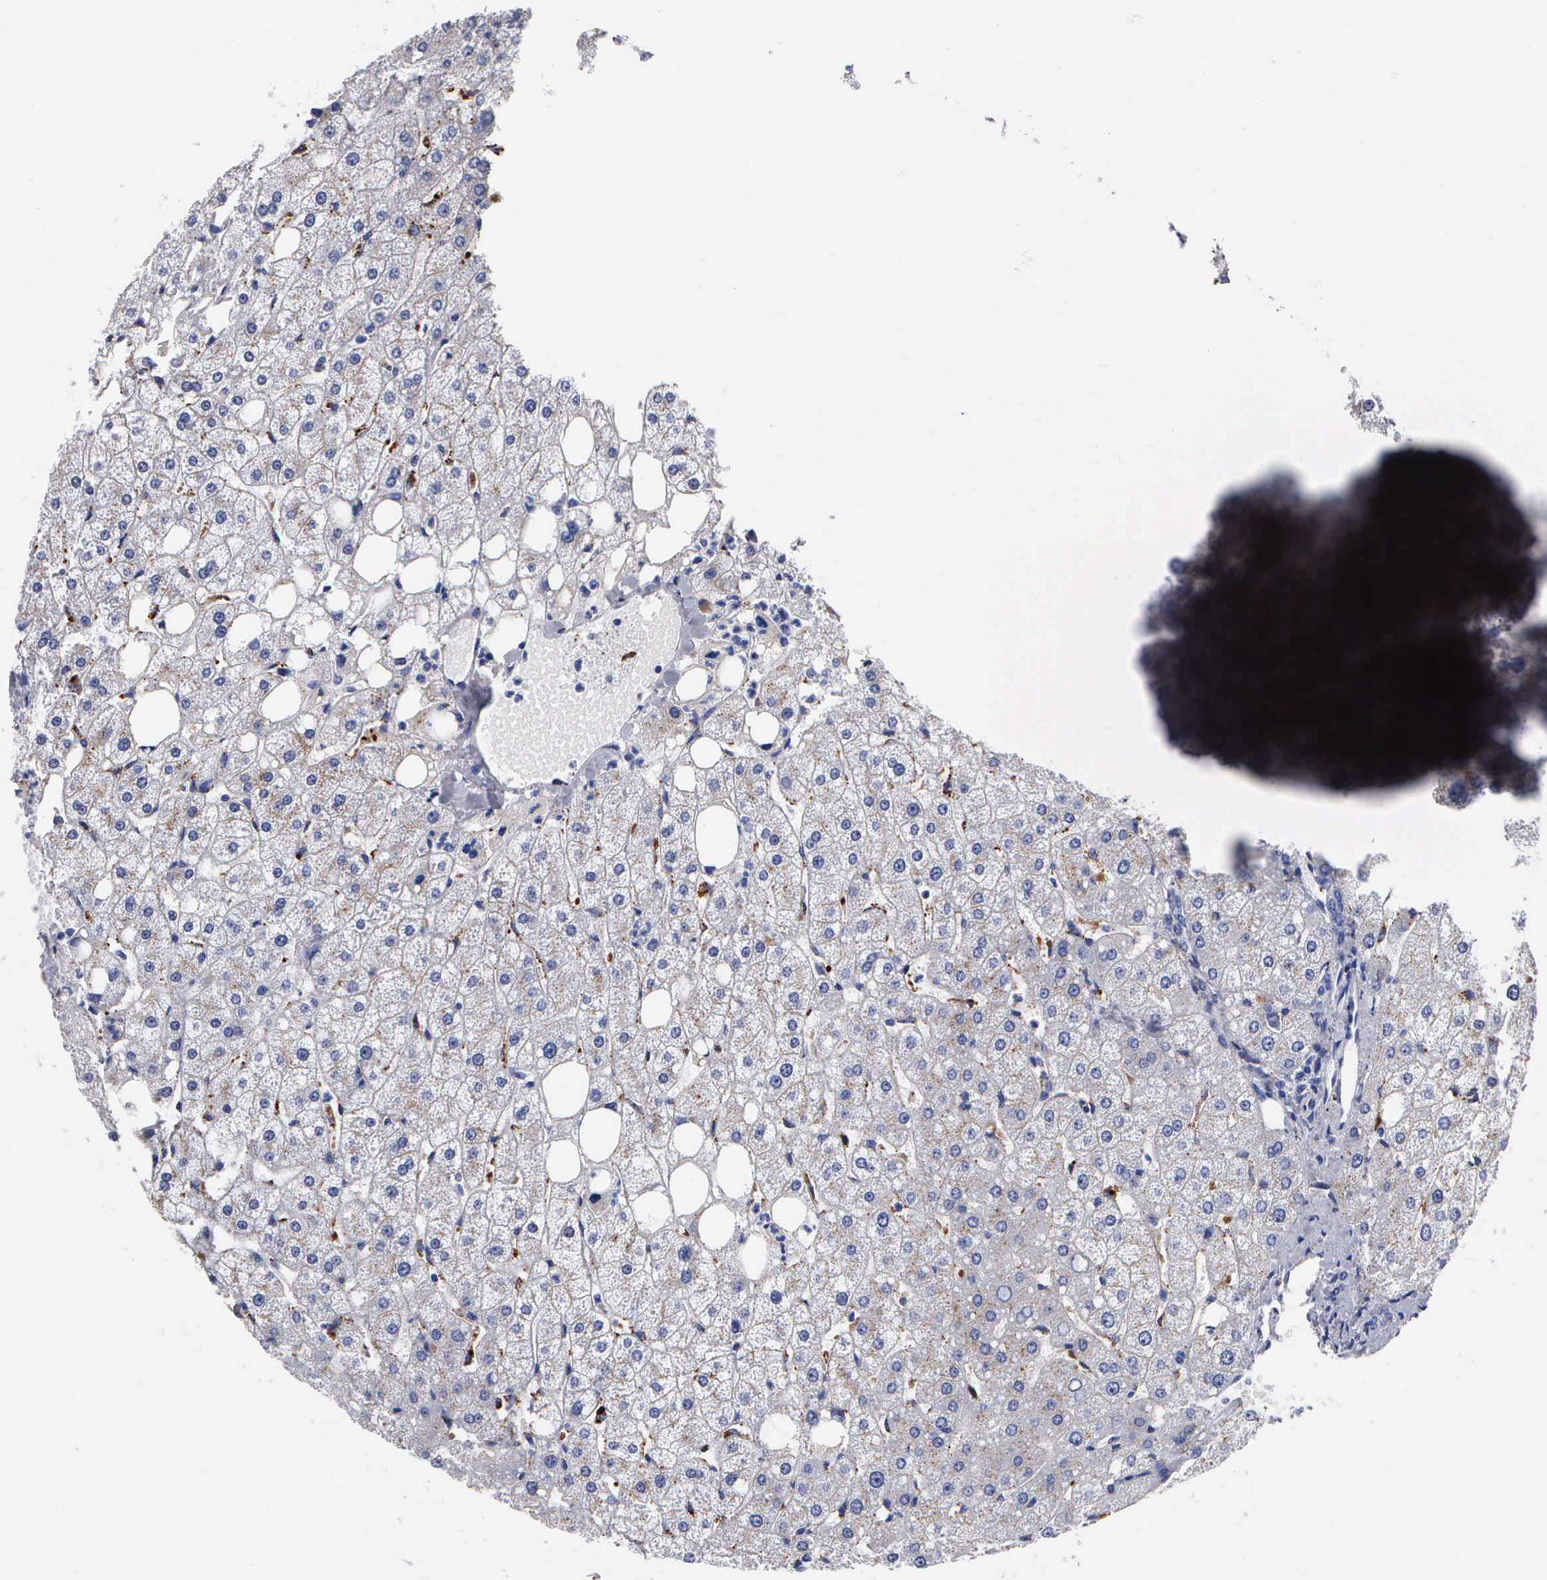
{"staining": {"intensity": "negative", "quantity": "none", "location": "none"}, "tissue": "liver", "cell_type": "Cholangiocytes", "image_type": "normal", "snomed": [{"axis": "morphology", "description": "Normal tissue, NOS"}, {"axis": "topography", "description": "Liver"}], "caption": "The photomicrograph demonstrates no significant staining in cholangiocytes of liver. Brightfield microscopy of immunohistochemistry (IHC) stained with DAB (brown) and hematoxylin (blue), captured at high magnification.", "gene": "CTSL", "patient": {"sex": "male", "age": 35}}